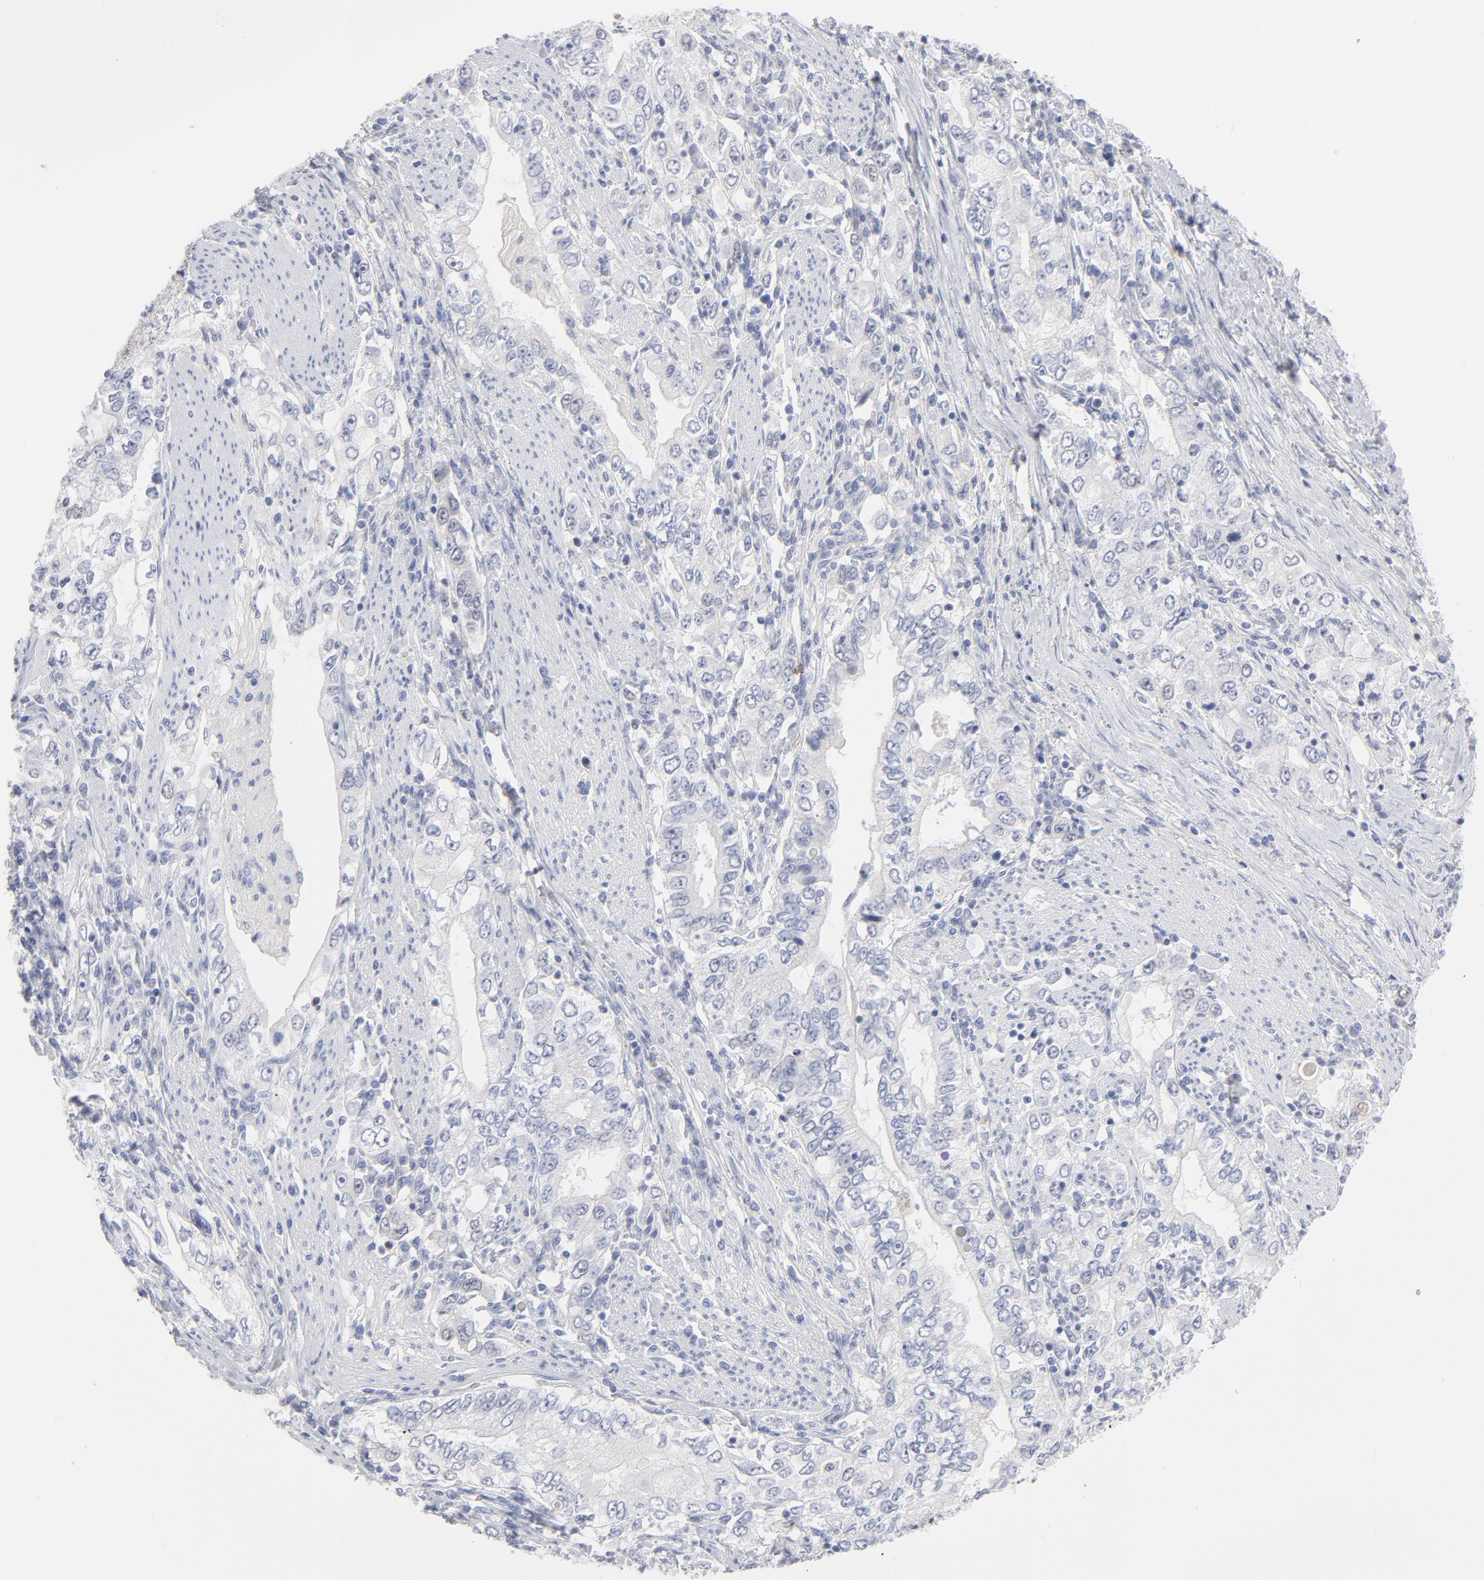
{"staining": {"intensity": "negative", "quantity": "none", "location": "none"}, "tissue": "stomach cancer", "cell_type": "Tumor cells", "image_type": "cancer", "snomed": [{"axis": "morphology", "description": "Adenocarcinoma, NOS"}, {"axis": "topography", "description": "Stomach, lower"}], "caption": "Stomach adenocarcinoma stained for a protein using immunohistochemistry exhibits no staining tumor cells.", "gene": "MCM7", "patient": {"sex": "female", "age": 72}}